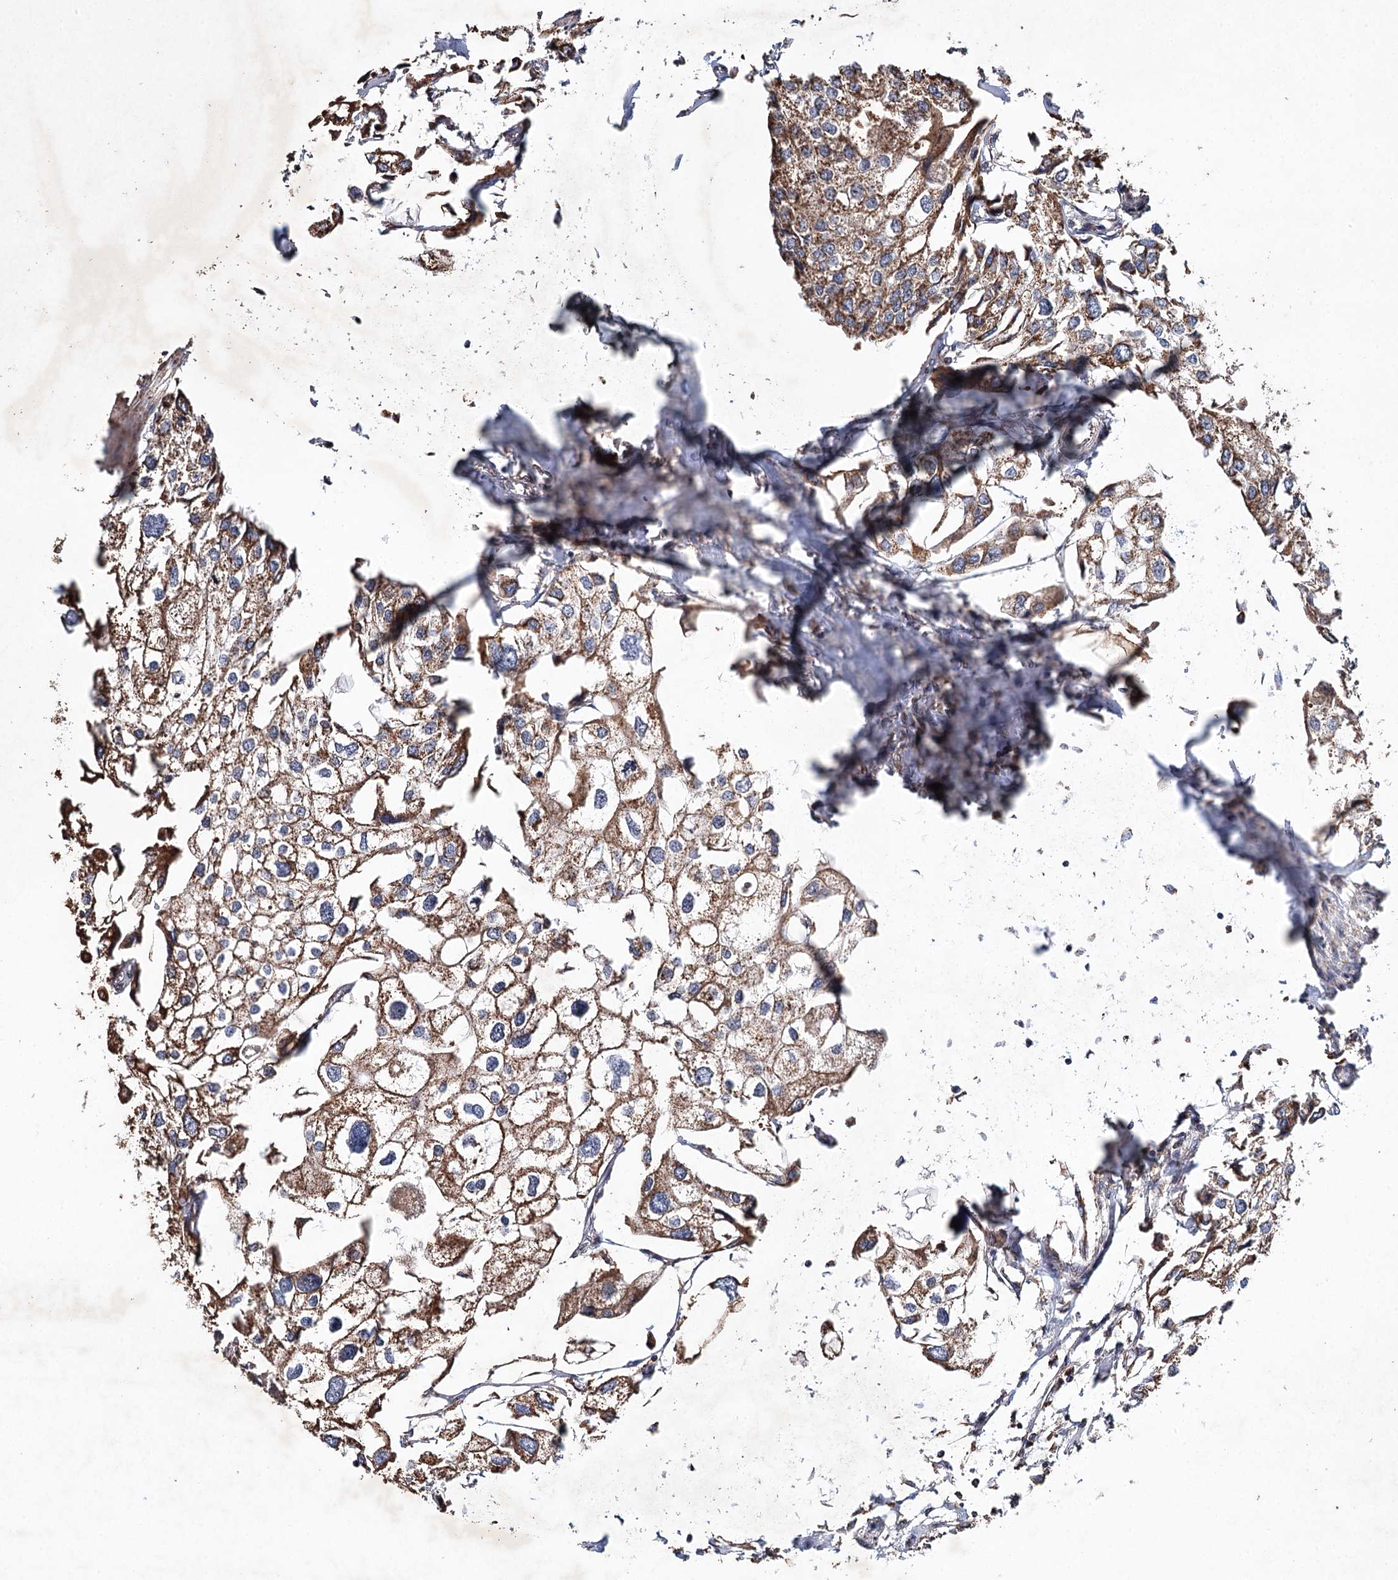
{"staining": {"intensity": "moderate", "quantity": ">75%", "location": "cytoplasmic/membranous"}, "tissue": "urothelial cancer", "cell_type": "Tumor cells", "image_type": "cancer", "snomed": [{"axis": "morphology", "description": "Urothelial carcinoma, High grade"}, {"axis": "topography", "description": "Urinary bladder"}], "caption": "Human urothelial cancer stained for a protein (brown) reveals moderate cytoplasmic/membranous positive staining in about >75% of tumor cells.", "gene": "PIK3CB", "patient": {"sex": "male", "age": 64}}